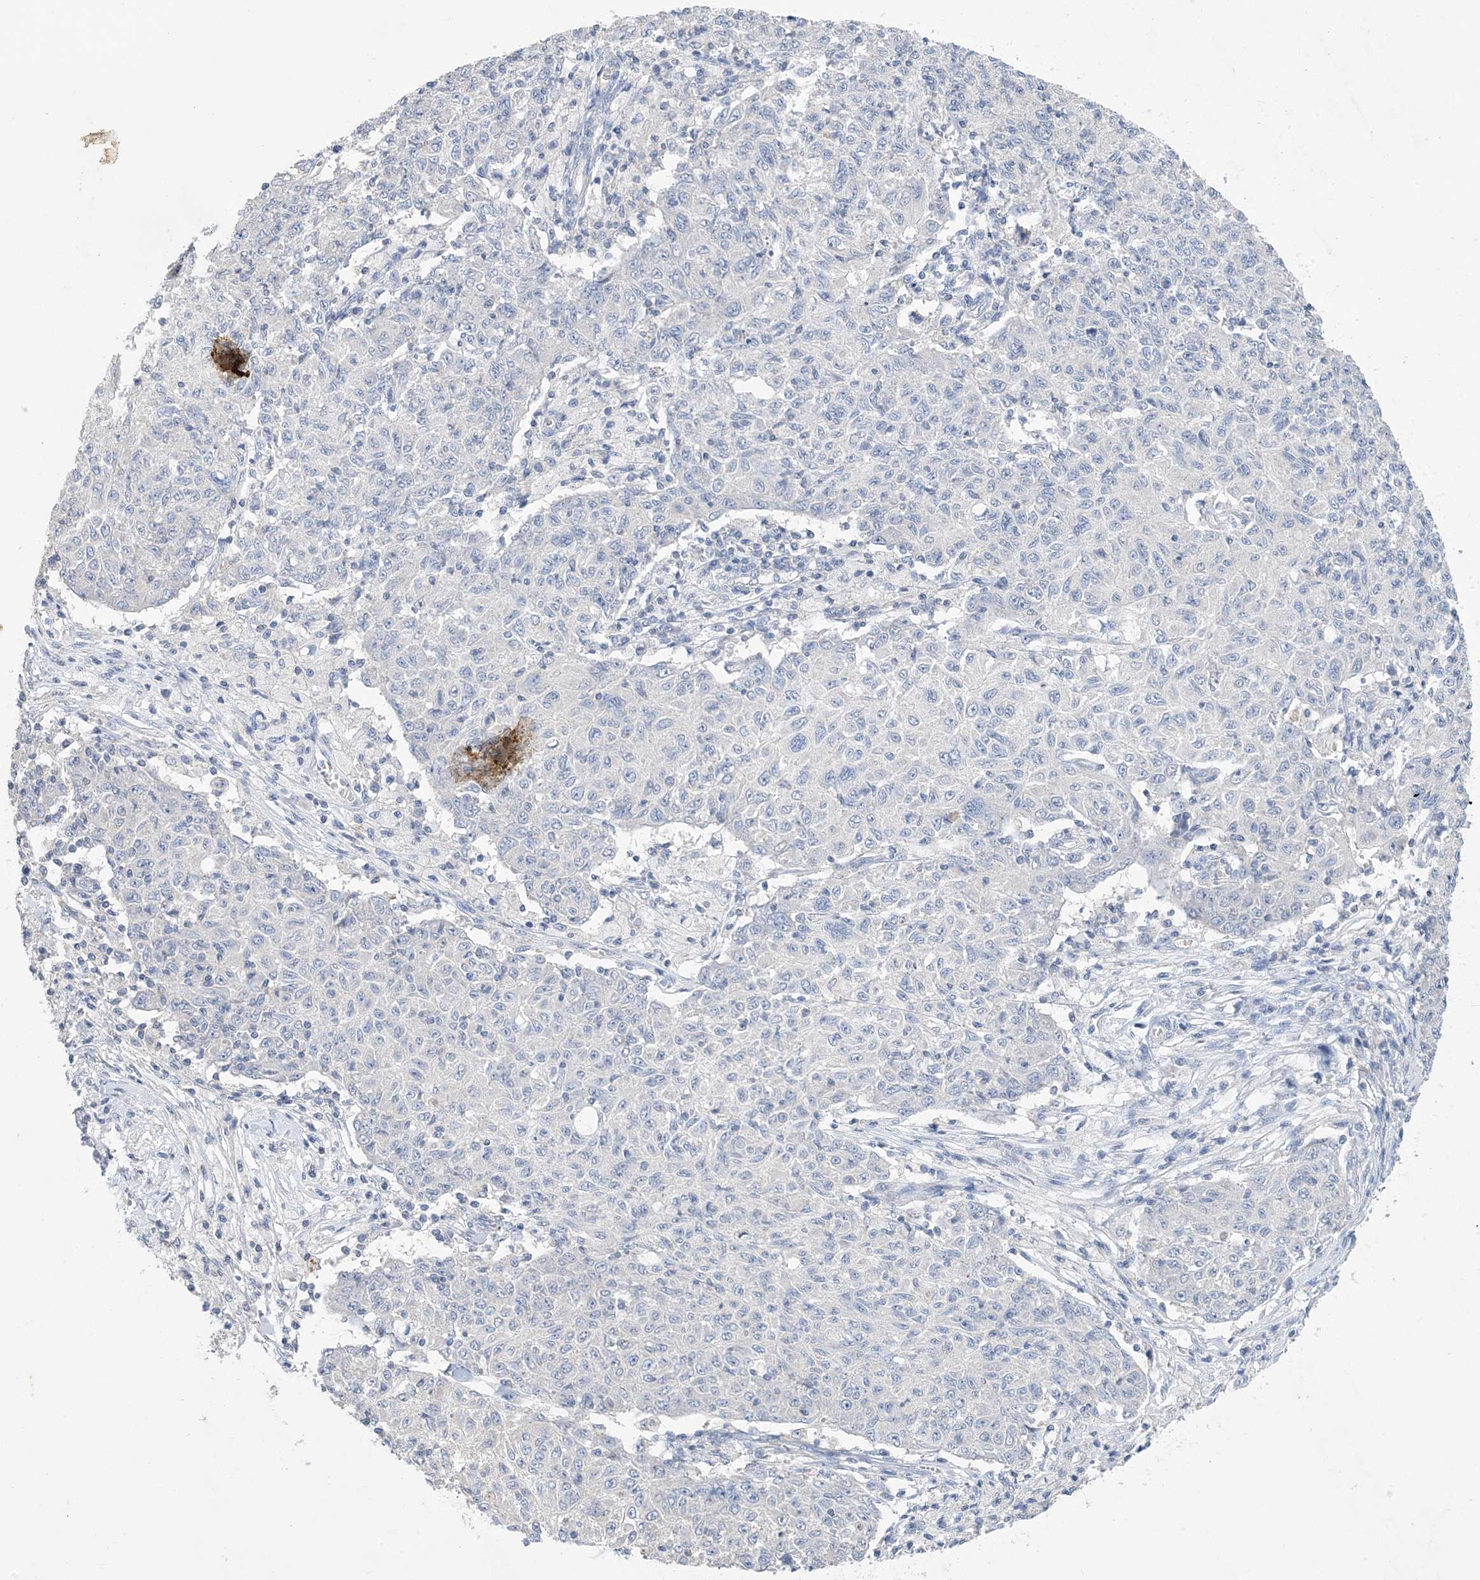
{"staining": {"intensity": "negative", "quantity": "none", "location": "none"}, "tissue": "ovarian cancer", "cell_type": "Tumor cells", "image_type": "cancer", "snomed": [{"axis": "morphology", "description": "Carcinoma, endometroid"}, {"axis": "topography", "description": "Ovary"}], "caption": "Tumor cells show no significant protein positivity in ovarian endometroid carcinoma.", "gene": "KPRP", "patient": {"sex": "female", "age": 42}}